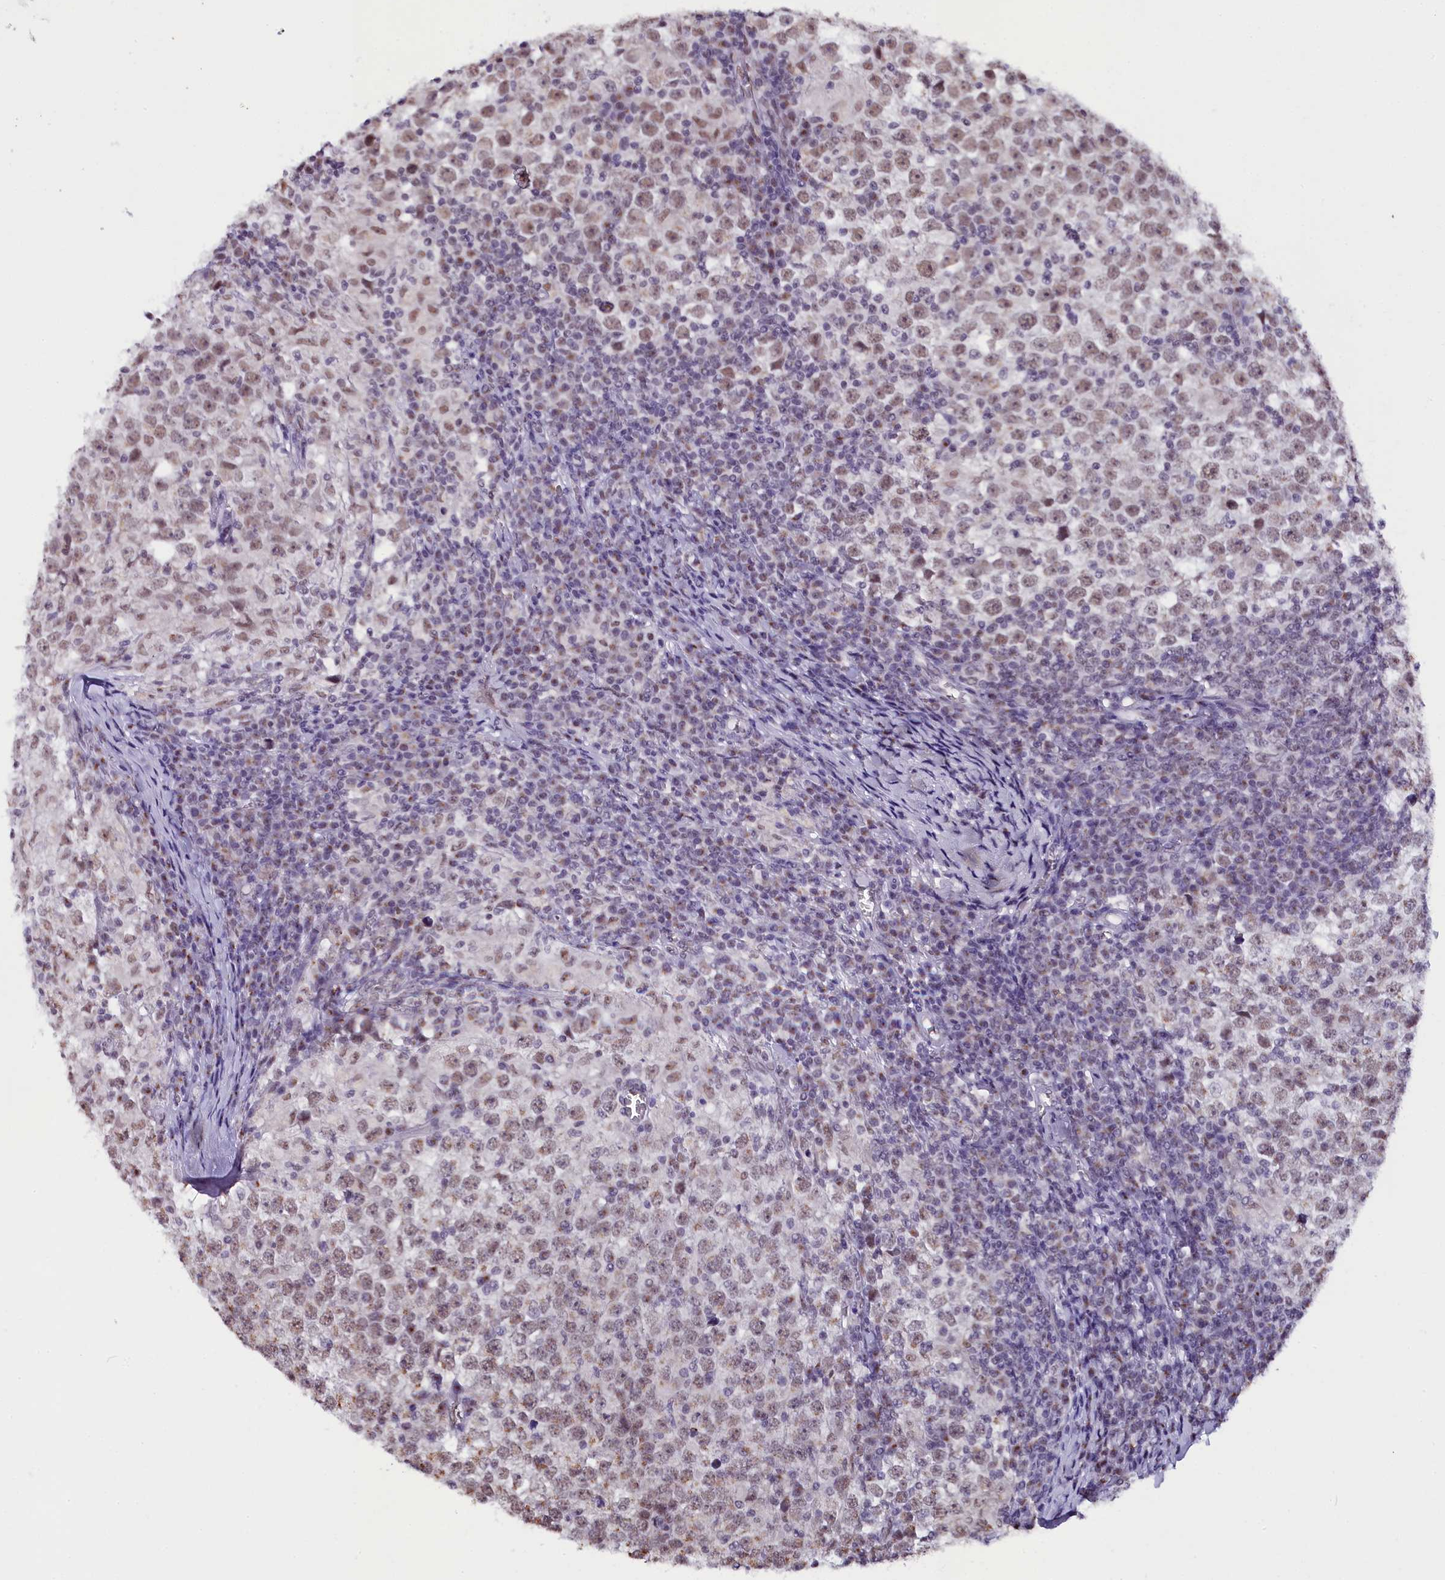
{"staining": {"intensity": "weak", "quantity": "25%-75%", "location": "nuclear"}, "tissue": "testis cancer", "cell_type": "Tumor cells", "image_type": "cancer", "snomed": [{"axis": "morphology", "description": "Seminoma, NOS"}, {"axis": "topography", "description": "Testis"}], "caption": "A brown stain highlights weak nuclear positivity of a protein in human testis cancer tumor cells.", "gene": "NCBP1", "patient": {"sex": "male", "age": 65}}